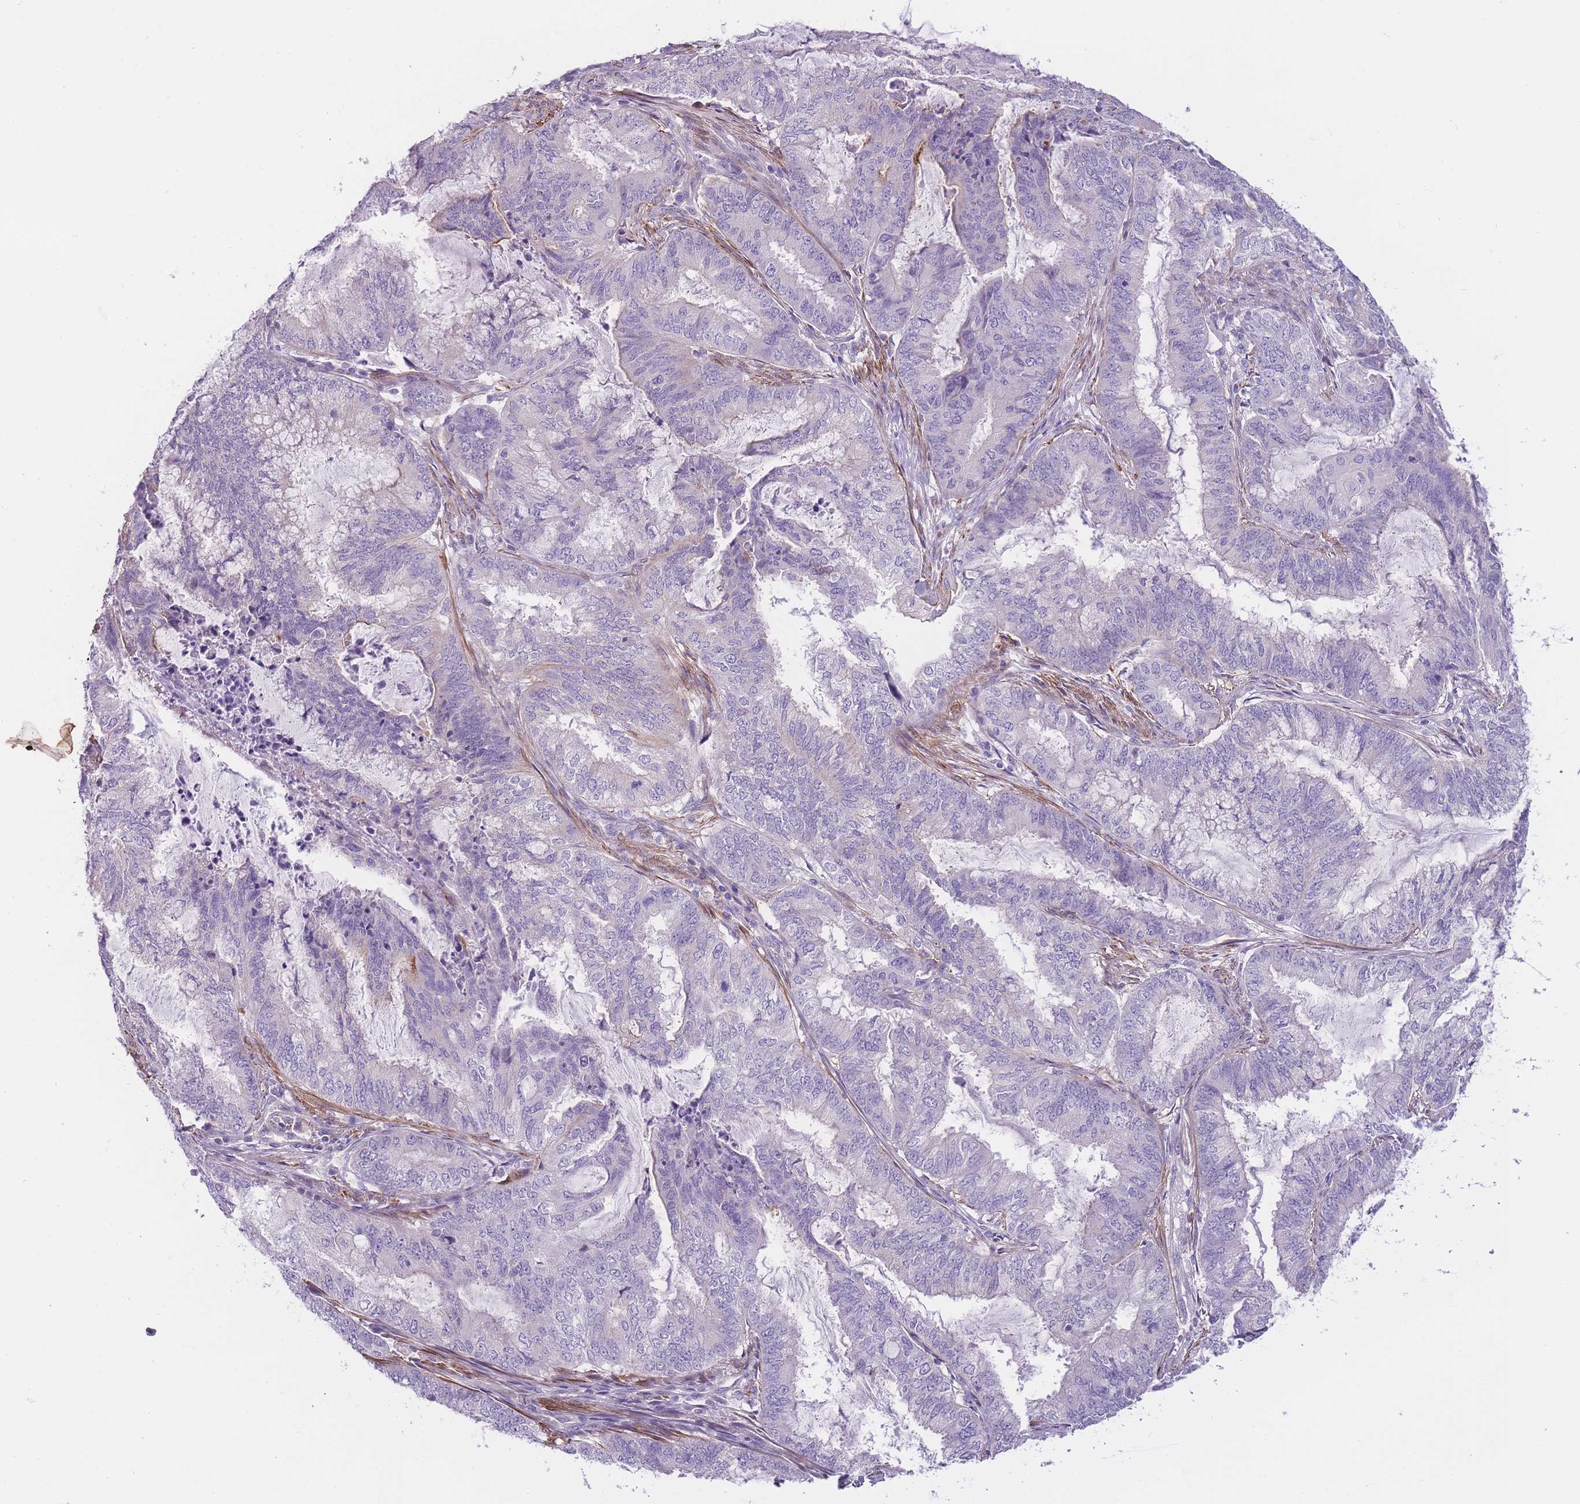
{"staining": {"intensity": "negative", "quantity": "none", "location": "none"}, "tissue": "endometrial cancer", "cell_type": "Tumor cells", "image_type": "cancer", "snomed": [{"axis": "morphology", "description": "Adenocarcinoma, NOS"}, {"axis": "topography", "description": "Endometrium"}], "caption": "This histopathology image is of adenocarcinoma (endometrial) stained with immunohistochemistry (IHC) to label a protein in brown with the nuclei are counter-stained blue. There is no expression in tumor cells.", "gene": "FAM124A", "patient": {"sex": "female", "age": 51}}